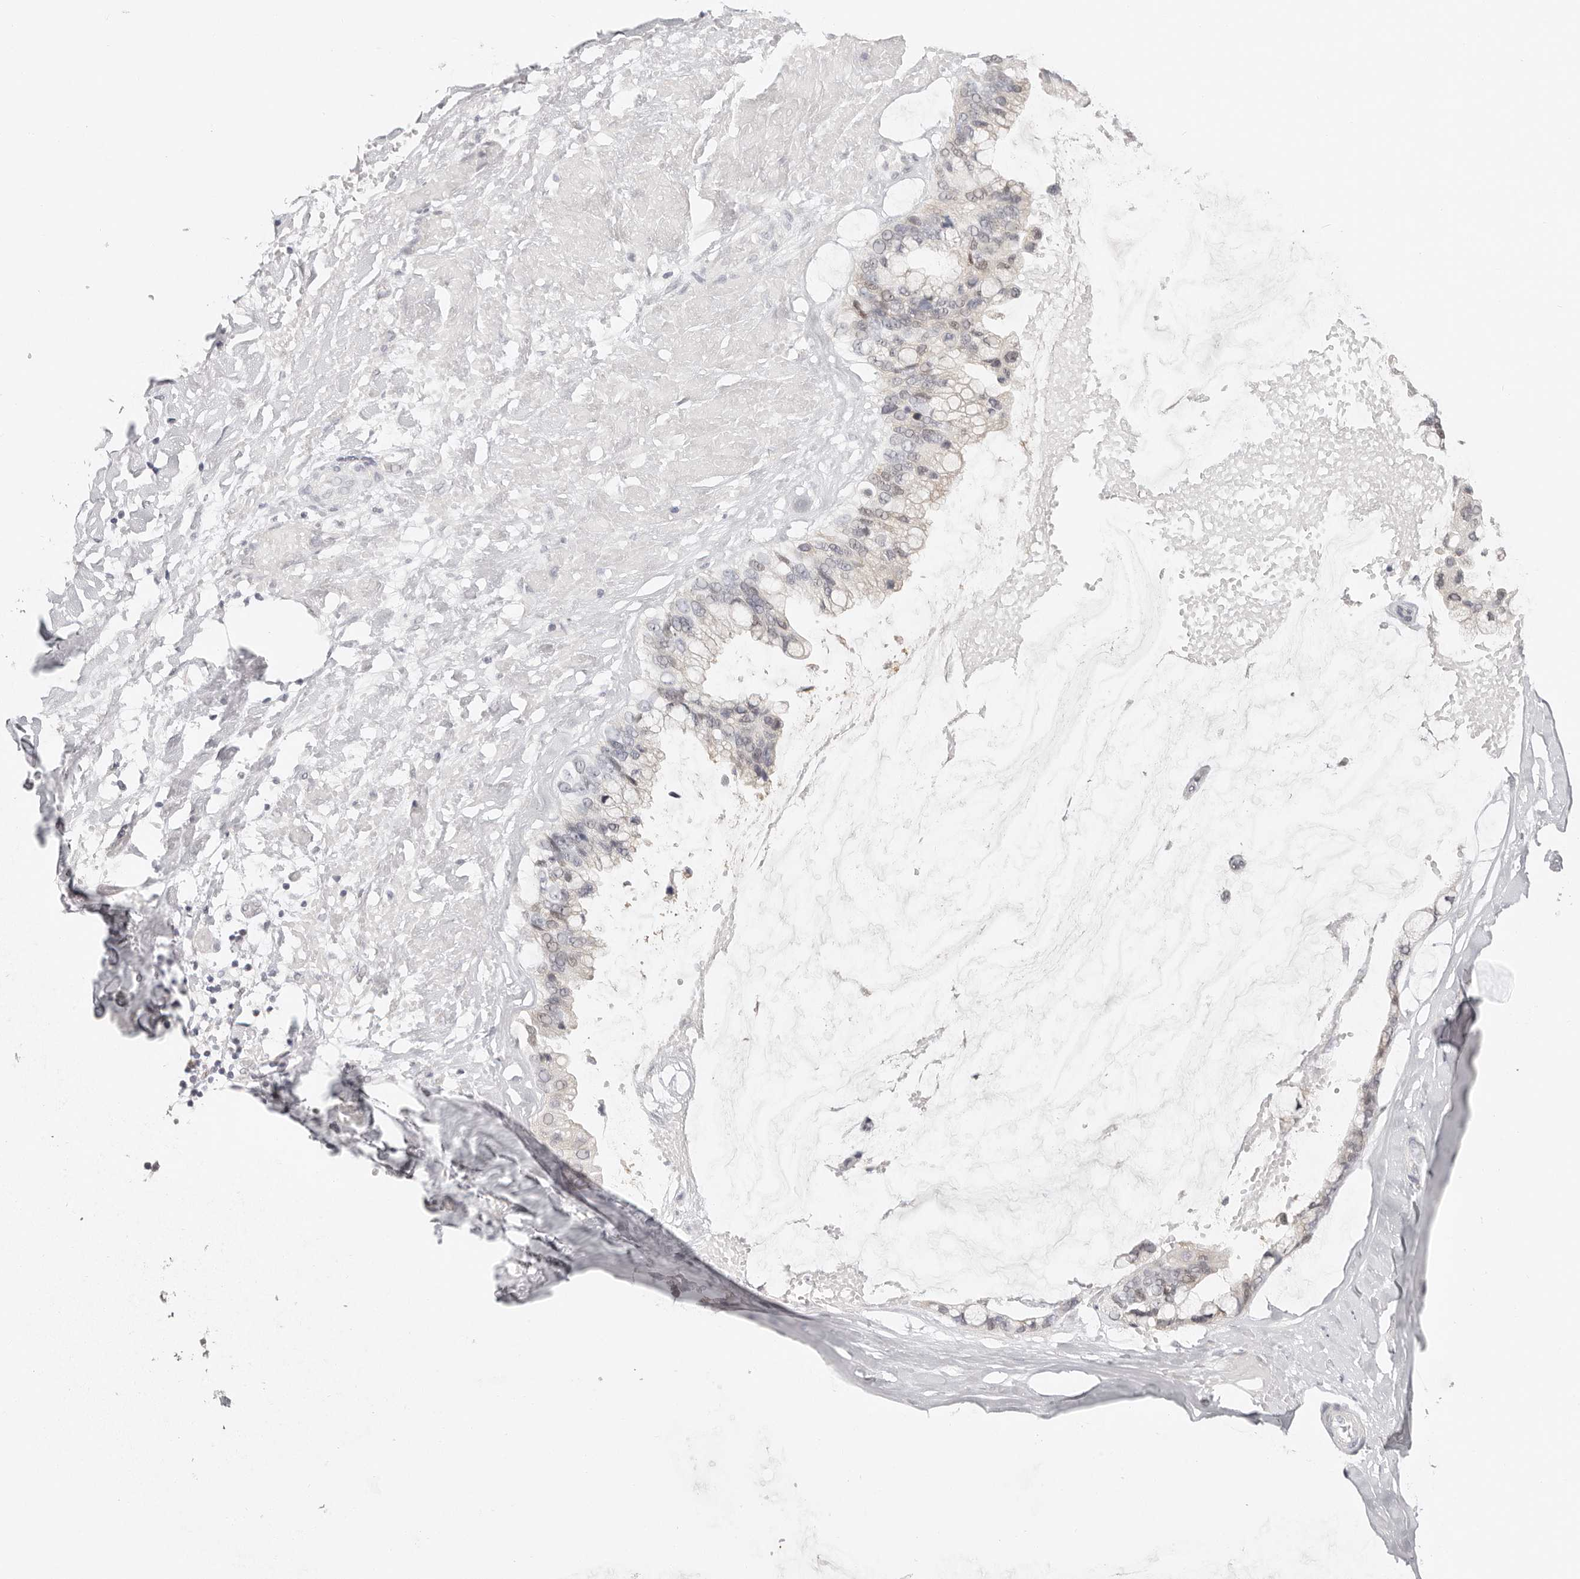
{"staining": {"intensity": "weak", "quantity": "<25%", "location": "nuclear"}, "tissue": "ovarian cancer", "cell_type": "Tumor cells", "image_type": "cancer", "snomed": [{"axis": "morphology", "description": "Cystadenocarcinoma, mucinous, NOS"}, {"axis": "topography", "description": "Ovary"}], "caption": "High power microscopy micrograph of an IHC photomicrograph of mucinous cystadenocarcinoma (ovarian), revealing no significant staining in tumor cells. (Brightfield microscopy of DAB (3,3'-diaminobenzidine) IHC at high magnification).", "gene": "LARP7", "patient": {"sex": "female", "age": 39}}